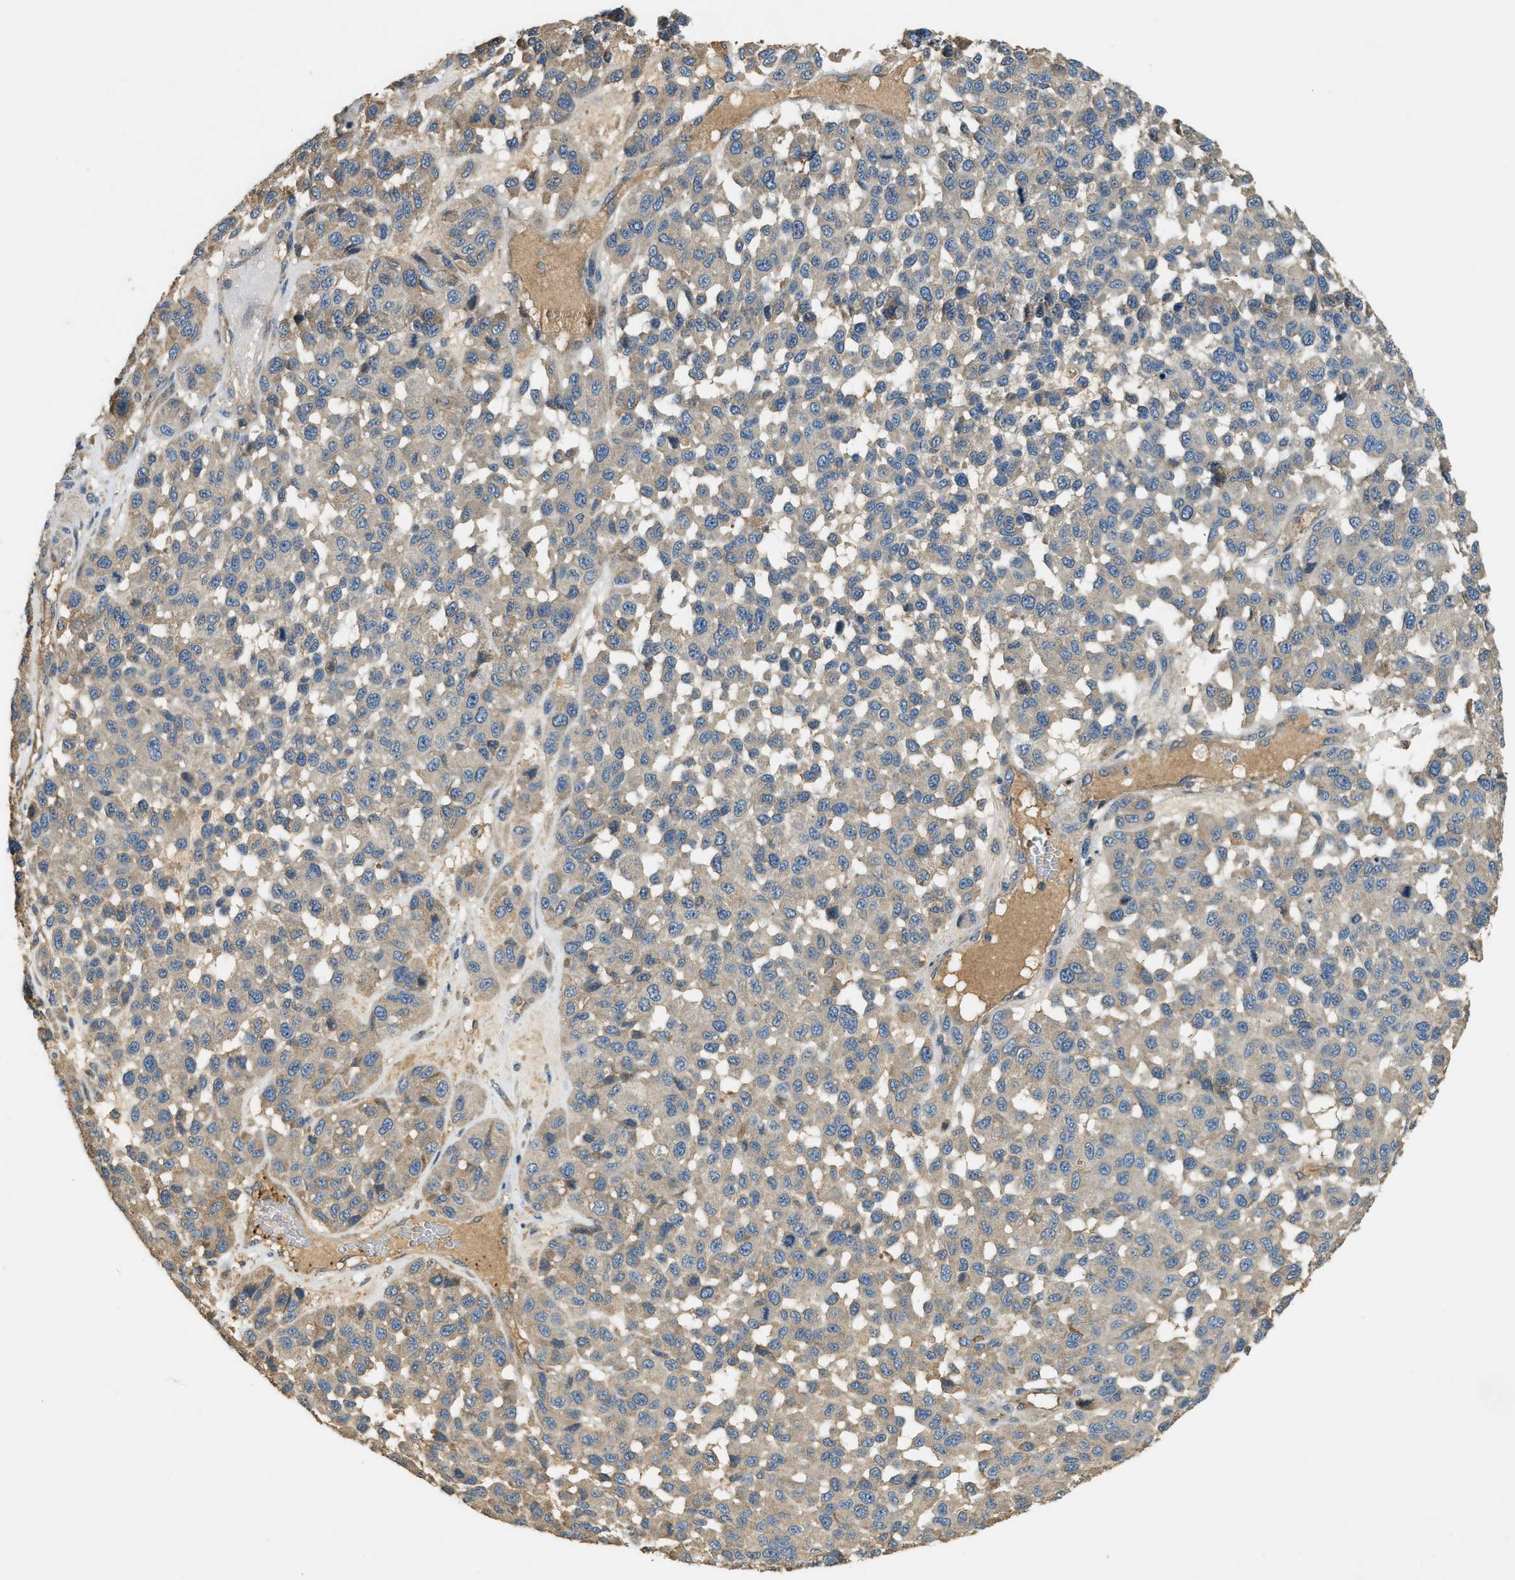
{"staining": {"intensity": "weak", "quantity": "25%-75%", "location": "cytoplasmic/membranous"}, "tissue": "melanoma", "cell_type": "Tumor cells", "image_type": "cancer", "snomed": [{"axis": "morphology", "description": "Malignant melanoma, NOS"}, {"axis": "topography", "description": "Skin"}], "caption": "A brown stain shows weak cytoplasmic/membranous staining of a protein in malignant melanoma tumor cells. (Brightfield microscopy of DAB IHC at high magnification).", "gene": "CFLAR", "patient": {"sex": "male", "age": 62}}